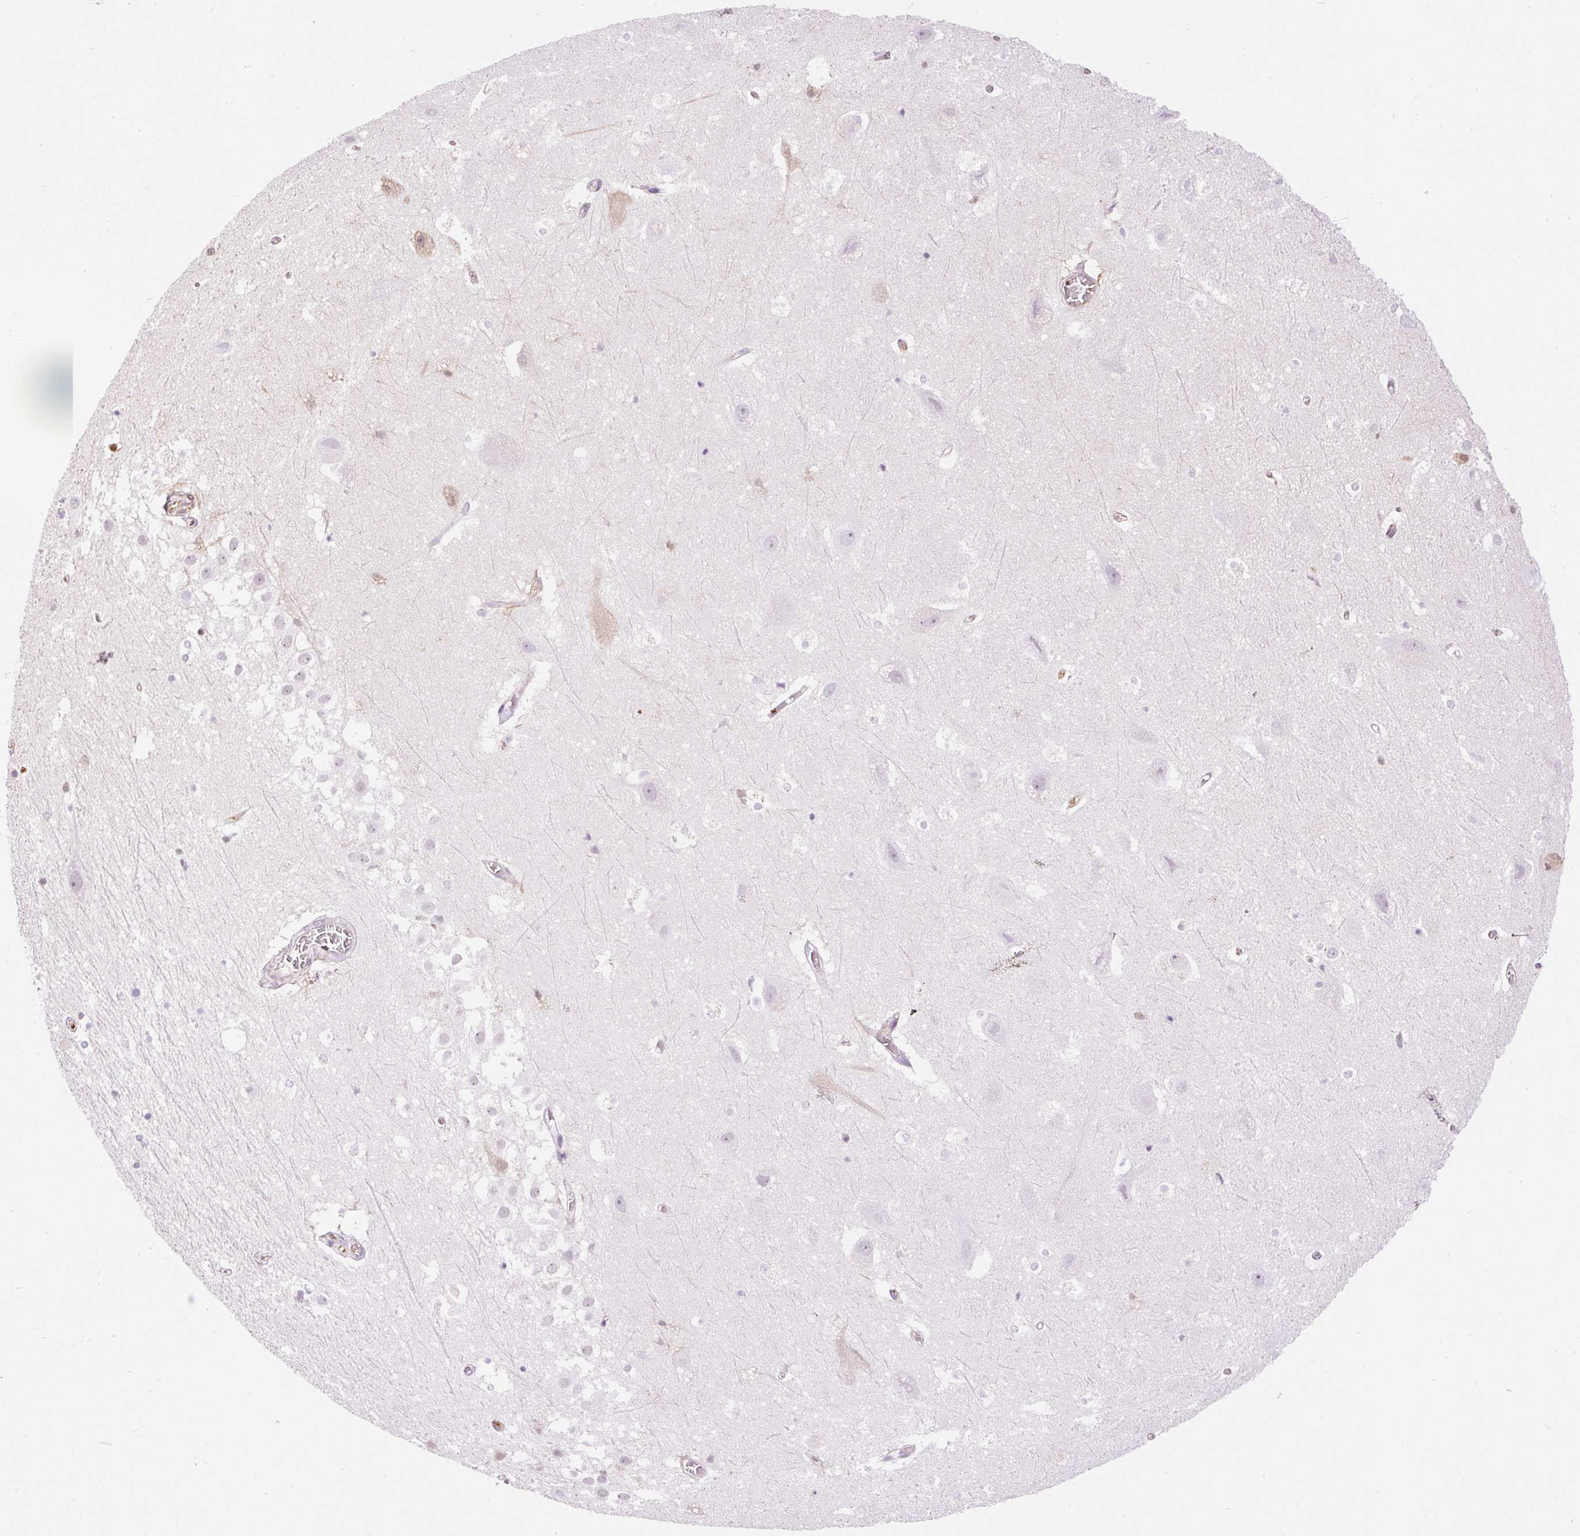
{"staining": {"intensity": "negative", "quantity": "none", "location": "none"}, "tissue": "hippocampus", "cell_type": "Glial cells", "image_type": "normal", "snomed": [{"axis": "morphology", "description": "Normal tissue, NOS"}, {"axis": "topography", "description": "Hippocampus"}], "caption": "Immunohistochemistry of normal human hippocampus reveals no expression in glial cells.", "gene": "PRPF38B", "patient": {"sex": "female", "age": 52}}